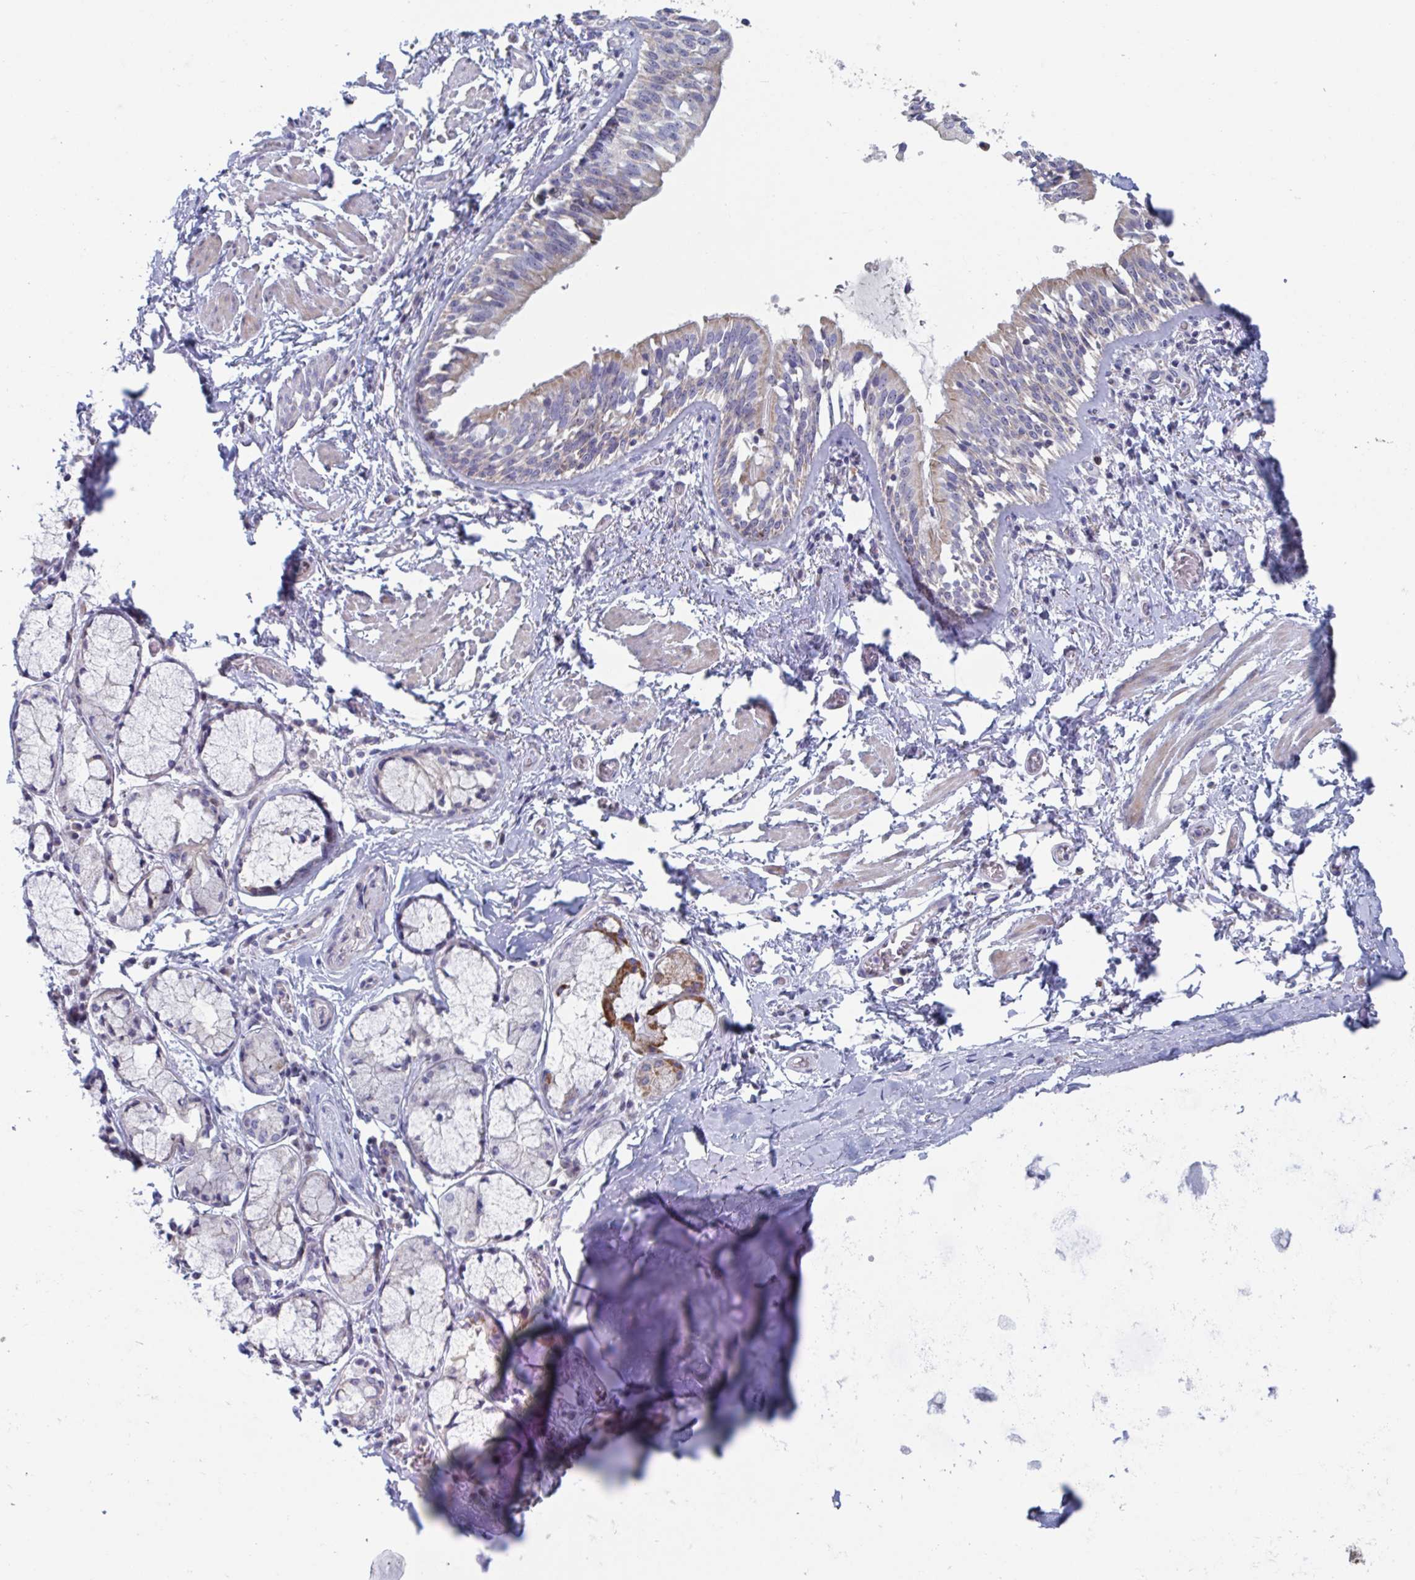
{"staining": {"intensity": "negative", "quantity": "none", "location": "none"}, "tissue": "adipose tissue", "cell_type": "Adipocytes", "image_type": "normal", "snomed": [{"axis": "morphology", "description": "Normal tissue, NOS"}, {"axis": "morphology", "description": "Degeneration, NOS"}, {"axis": "topography", "description": "Cartilage tissue"}, {"axis": "topography", "description": "Lung"}], "caption": "This is an immunohistochemistry (IHC) micrograph of unremarkable adipose tissue. There is no positivity in adipocytes.", "gene": "MRPL53", "patient": {"sex": "female", "age": 61}}